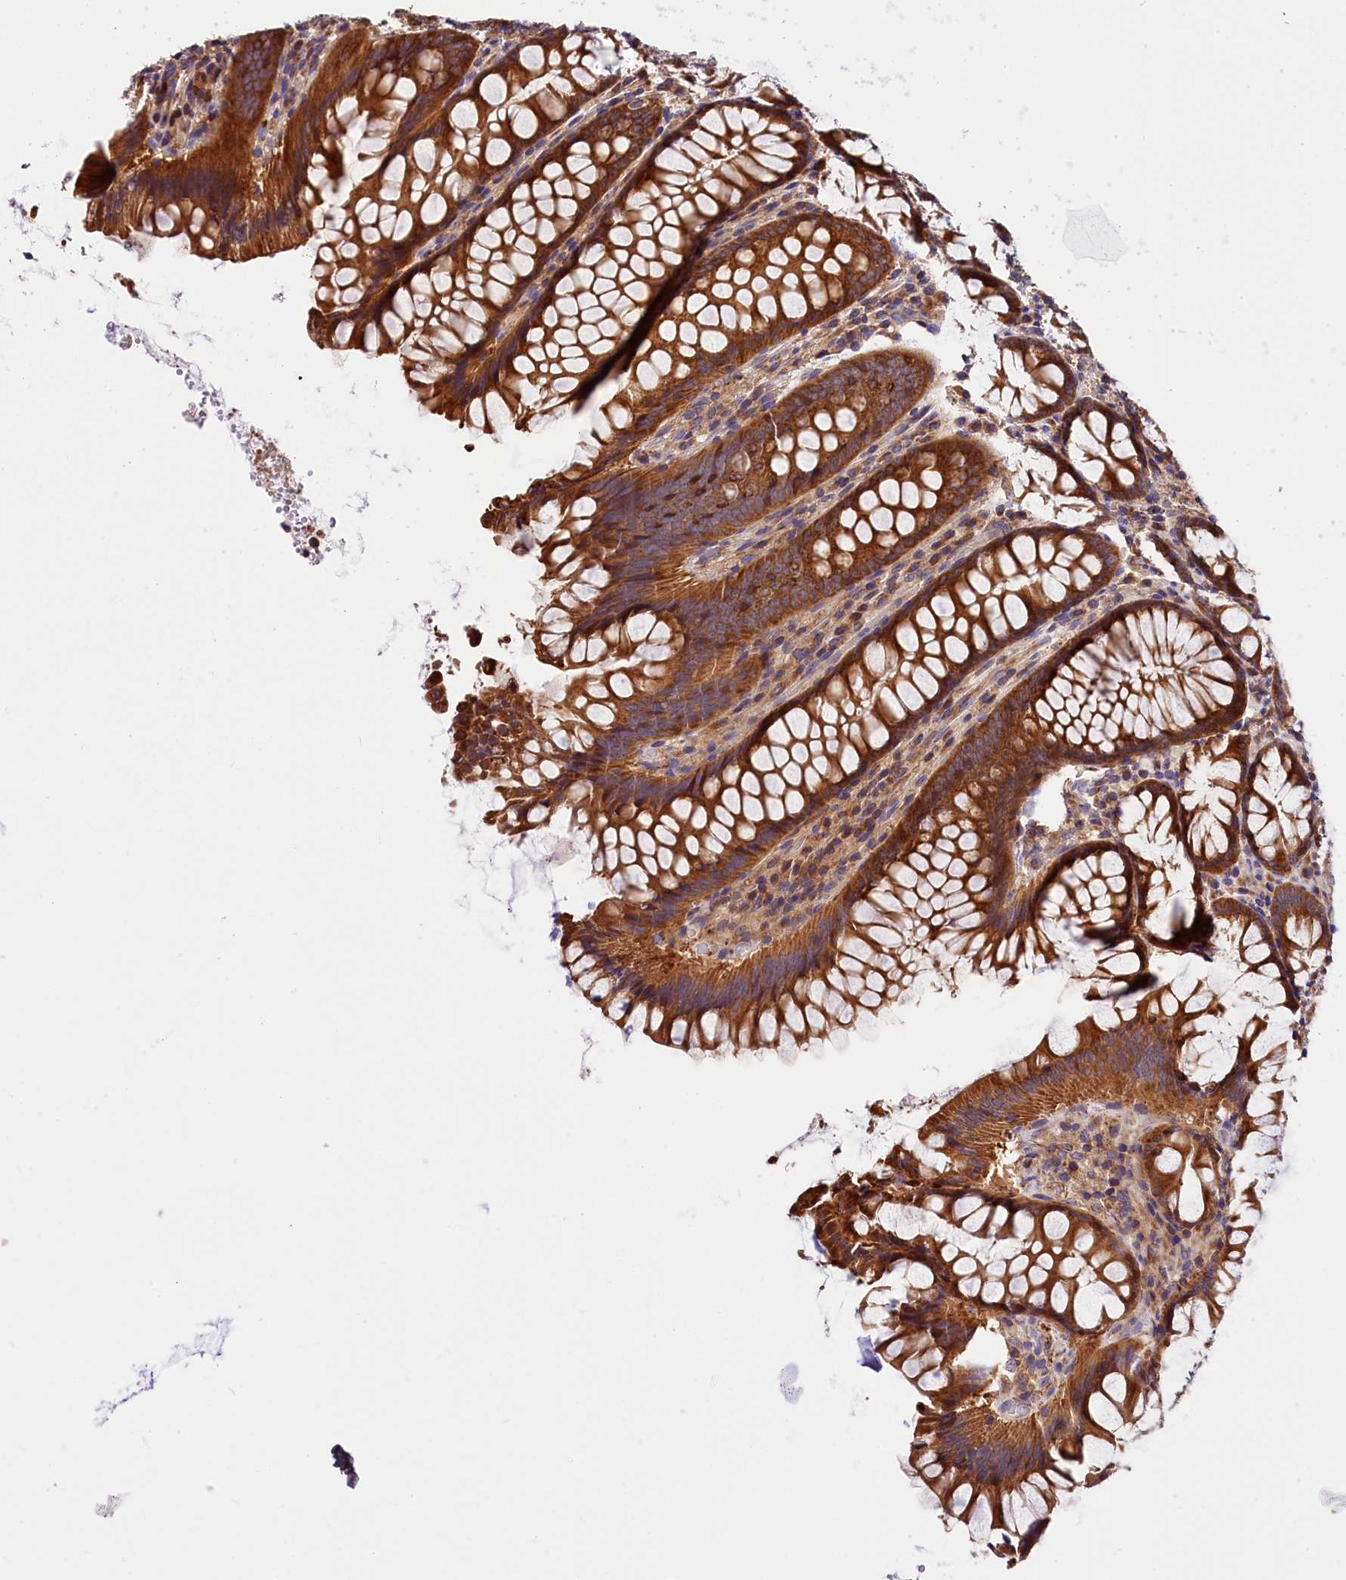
{"staining": {"intensity": "moderate", "quantity": ">75%", "location": "cytoplasmic/membranous"}, "tissue": "colon", "cell_type": "Endothelial cells", "image_type": "normal", "snomed": [{"axis": "morphology", "description": "Normal tissue, NOS"}, {"axis": "topography", "description": "Colon"}], "caption": "Endothelial cells demonstrate moderate cytoplasmic/membranous expression in about >75% of cells in unremarkable colon. The staining was performed using DAB to visualize the protein expression in brown, while the nuclei were stained in blue with hematoxylin (Magnification: 20x).", "gene": "KPTN", "patient": {"sex": "female", "age": 79}}